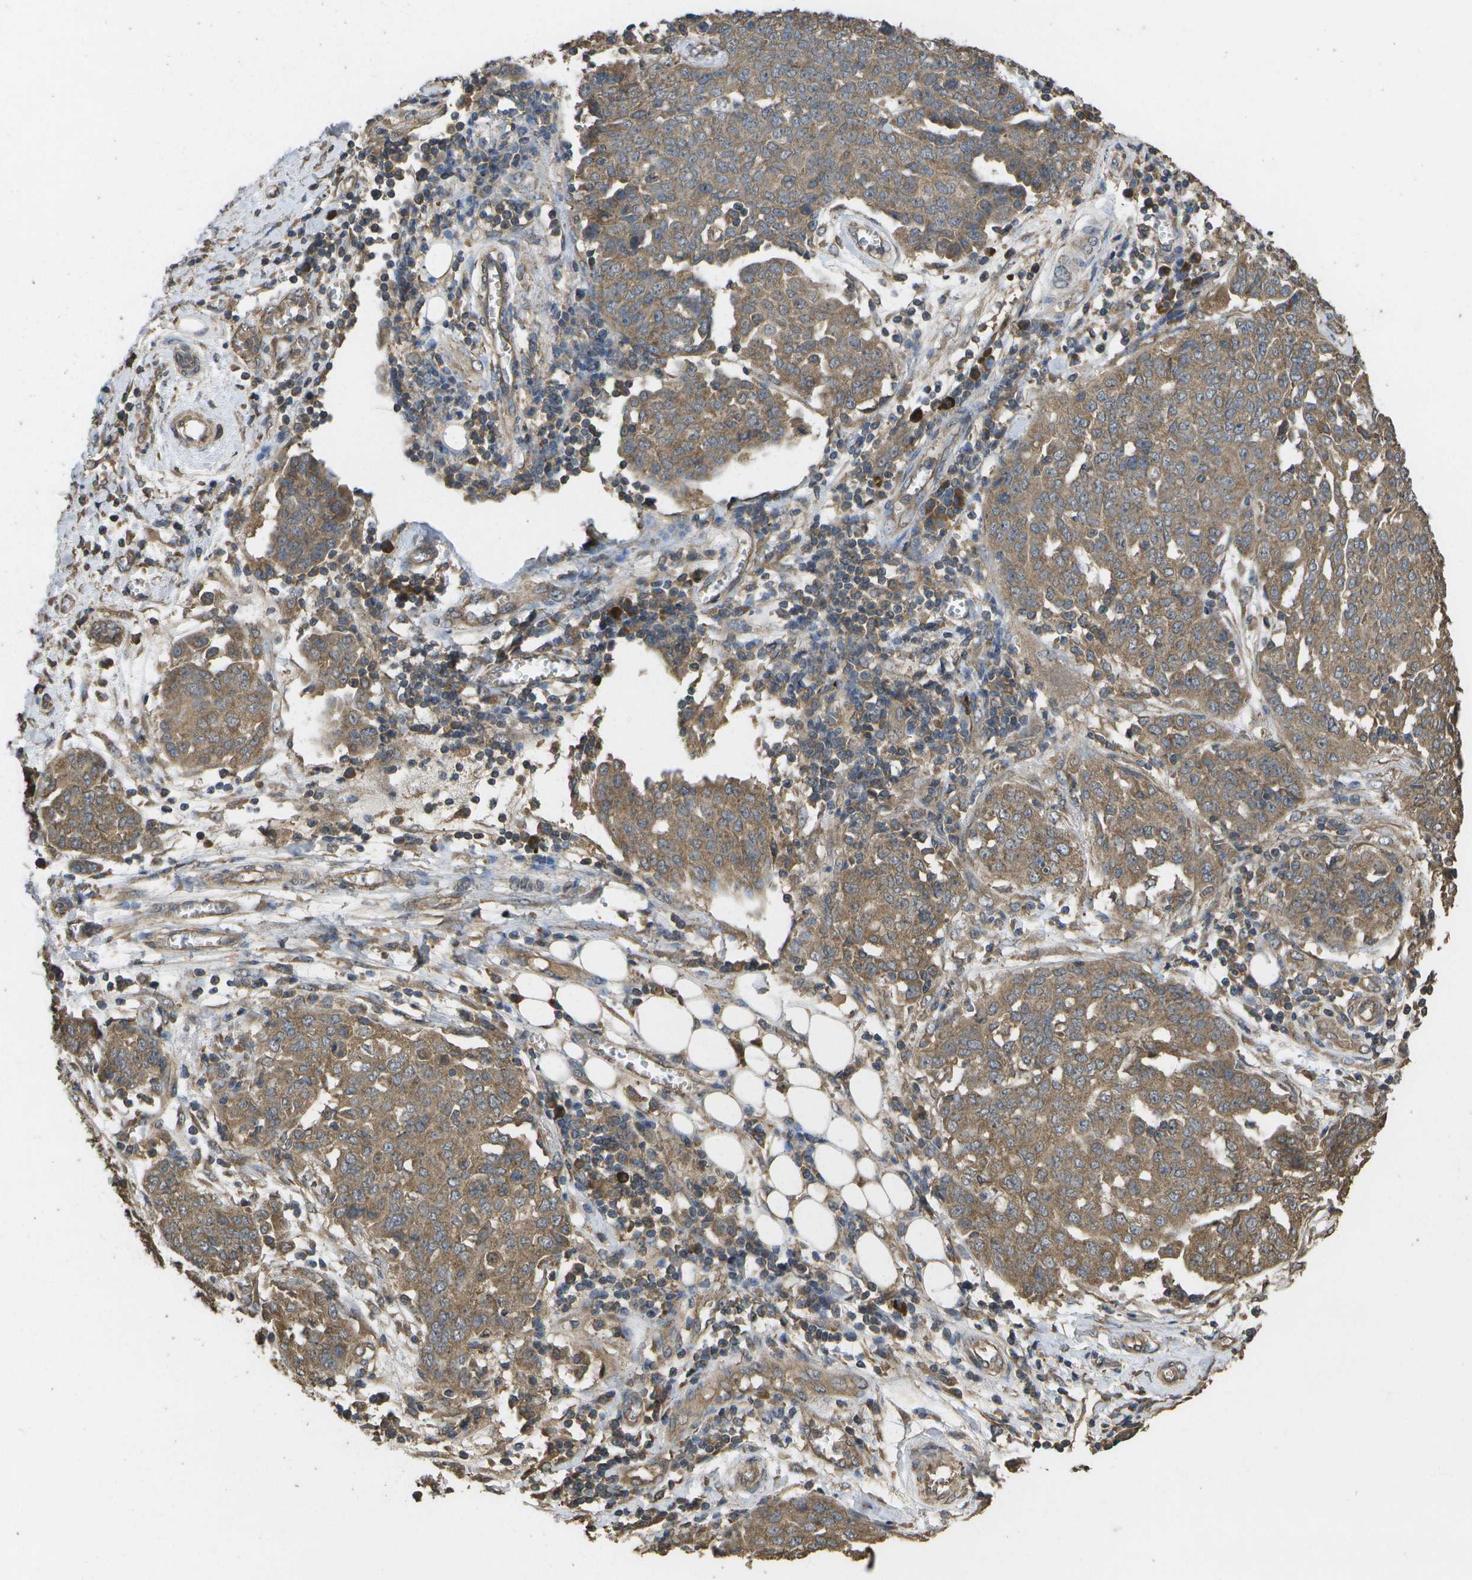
{"staining": {"intensity": "moderate", "quantity": ">75%", "location": "cytoplasmic/membranous"}, "tissue": "ovarian cancer", "cell_type": "Tumor cells", "image_type": "cancer", "snomed": [{"axis": "morphology", "description": "Cystadenocarcinoma, serous, NOS"}, {"axis": "topography", "description": "Soft tissue"}, {"axis": "topography", "description": "Ovary"}], "caption": "Protein expression analysis of ovarian cancer (serous cystadenocarcinoma) displays moderate cytoplasmic/membranous expression in about >75% of tumor cells.", "gene": "SACS", "patient": {"sex": "female", "age": 57}}